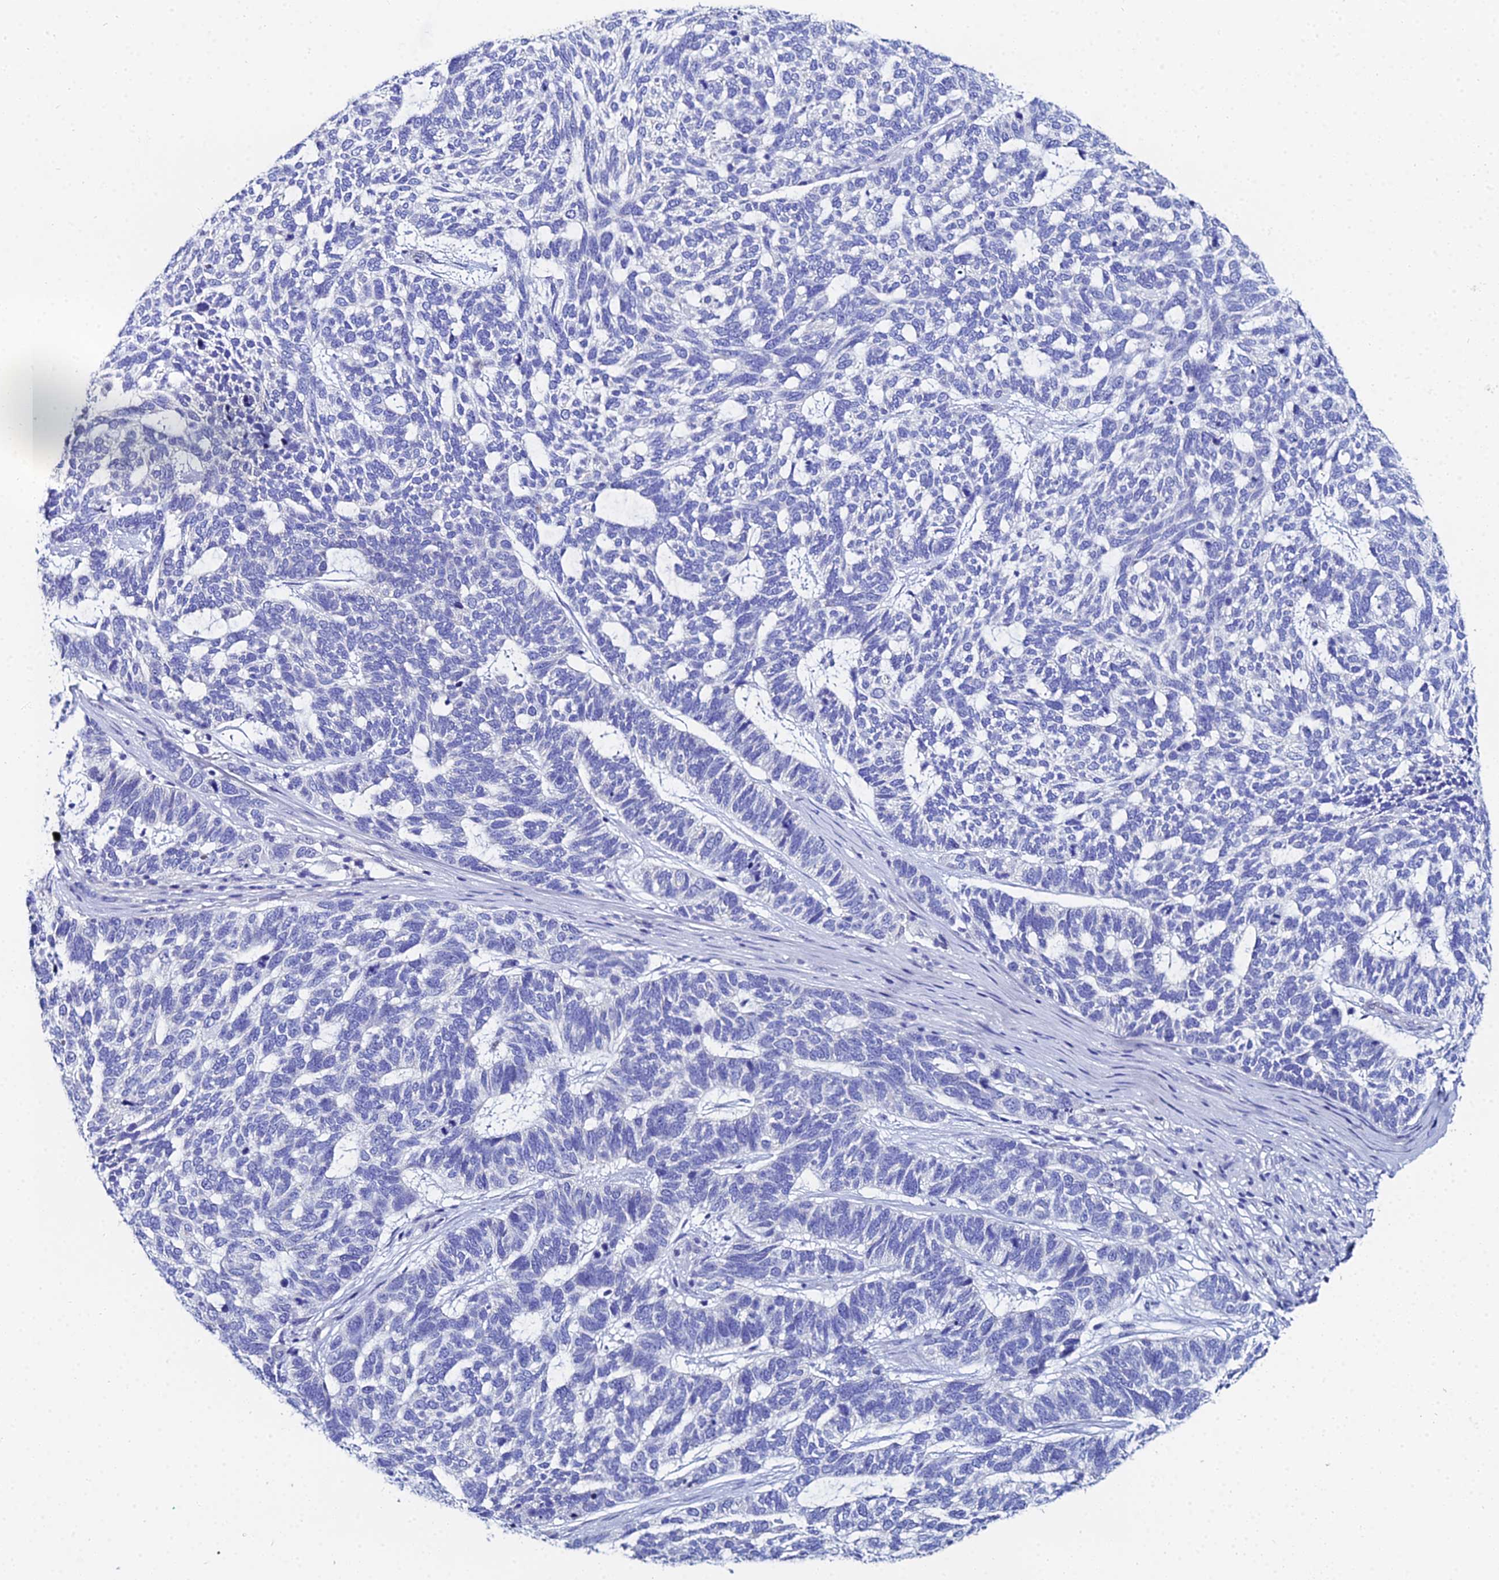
{"staining": {"intensity": "negative", "quantity": "none", "location": "none"}, "tissue": "skin cancer", "cell_type": "Tumor cells", "image_type": "cancer", "snomed": [{"axis": "morphology", "description": "Basal cell carcinoma"}, {"axis": "topography", "description": "Skin"}], "caption": "High power microscopy micrograph of an immunohistochemistry (IHC) image of skin cancer, revealing no significant staining in tumor cells.", "gene": "OCM", "patient": {"sex": "female", "age": 65}}